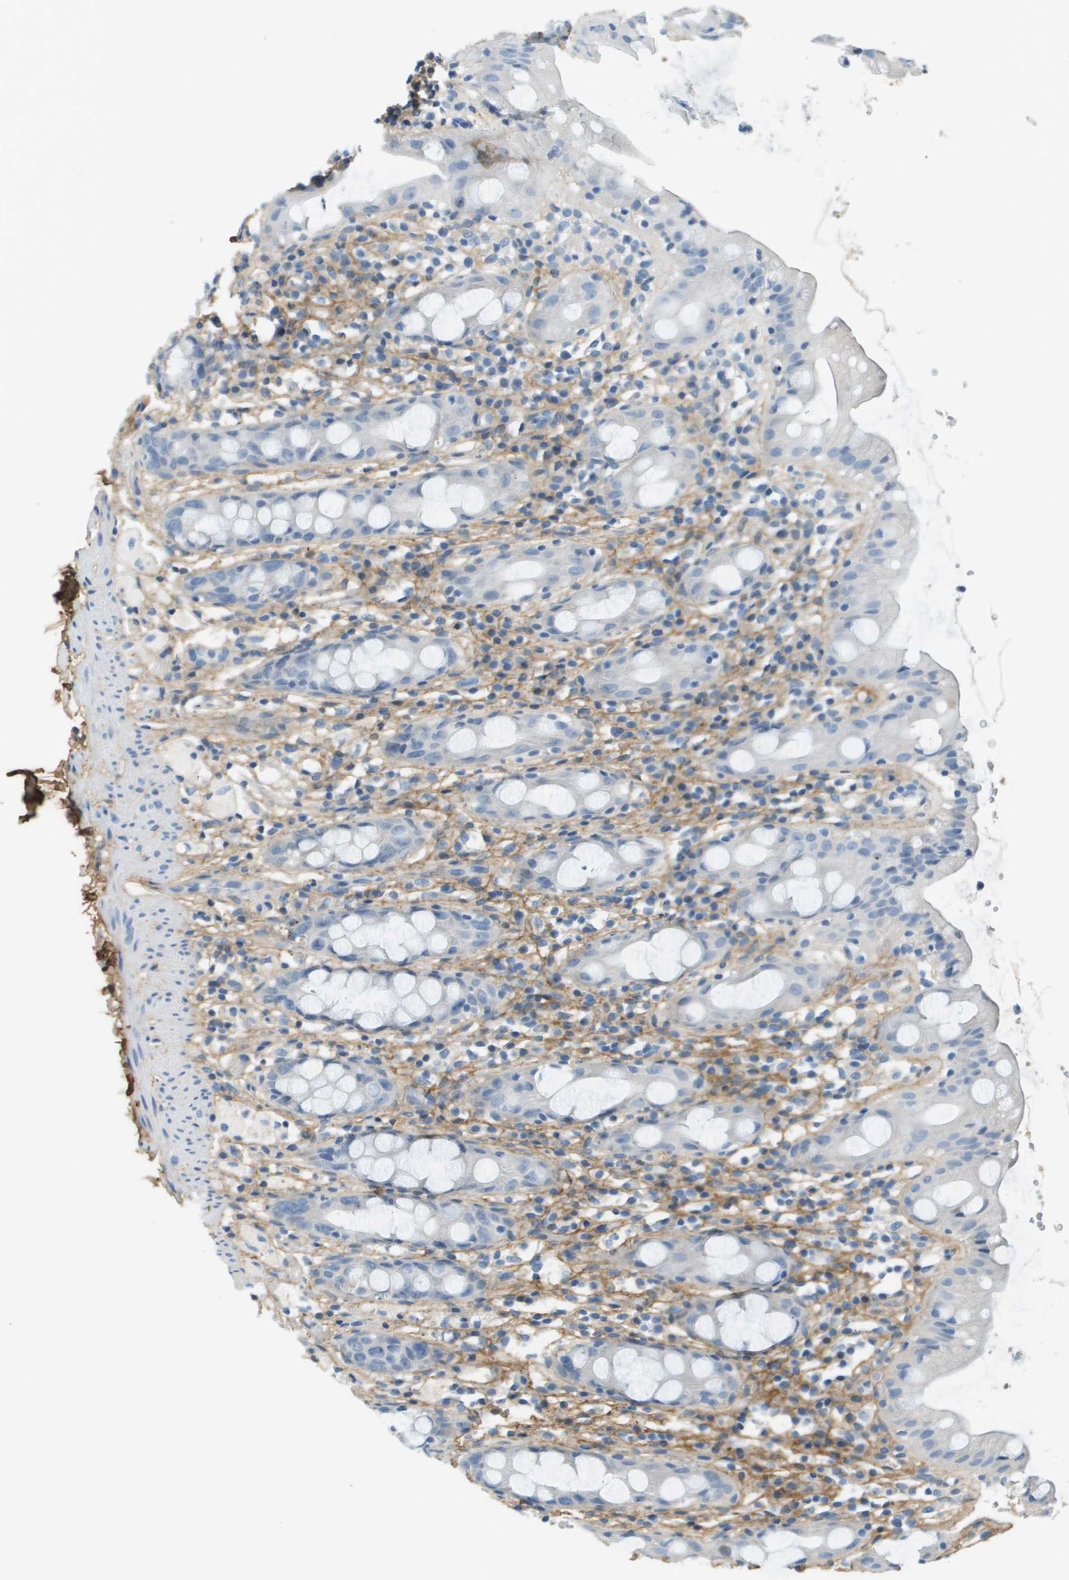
{"staining": {"intensity": "negative", "quantity": "none", "location": "none"}, "tissue": "rectum", "cell_type": "Glandular cells", "image_type": "normal", "snomed": [{"axis": "morphology", "description": "Normal tissue, NOS"}, {"axis": "topography", "description": "Rectum"}], "caption": "IHC photomicrograph of unremarkable rectum: human rectum stained with DAB displays no significant protein positivity in glandular cells. Brightfield microscopy of immunohistochemistry stained with DAB (3,3'-diaminobenzidine) (brown) and hematoxylin (blue), captured at high magnification.", "gene": "DCN", "patient": {"sex": "male", "age": 44}}